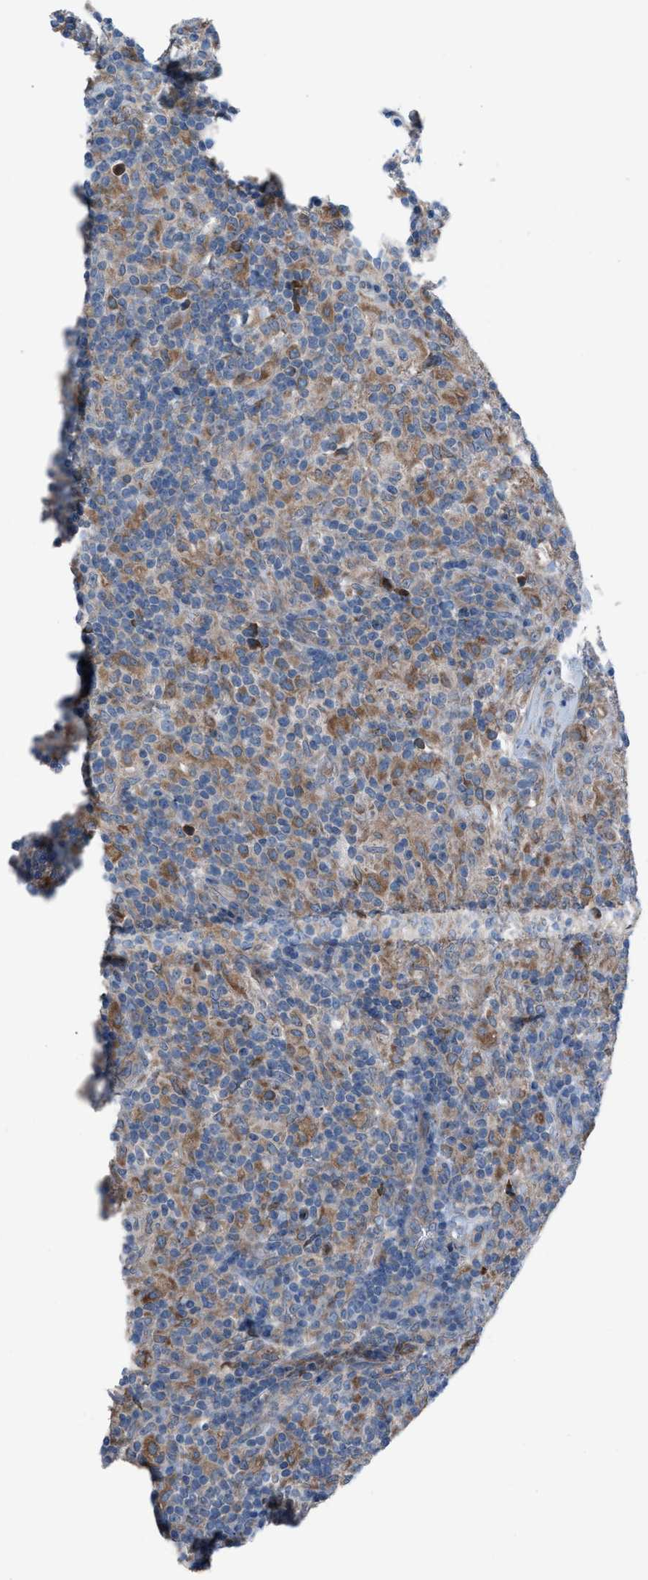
{"staining": {"intensity": "negative", "quantity": "none", "location": "none"}, "tissue": "lymphoma", "cell_type": "Tumor cells", "image_type": "cancer", "snomed": [{"axis": "morphology", "description": "Hodgkin's disease, NOS"}, {"axis": "topography", "description": "Lymph node"}], "caption": "A photomicrograph of lymphoma stained for a protein demonstrates no brown staining in tumor cells.", "gene": "HEG1", "patient": {"sex": "male", "age": 70}}